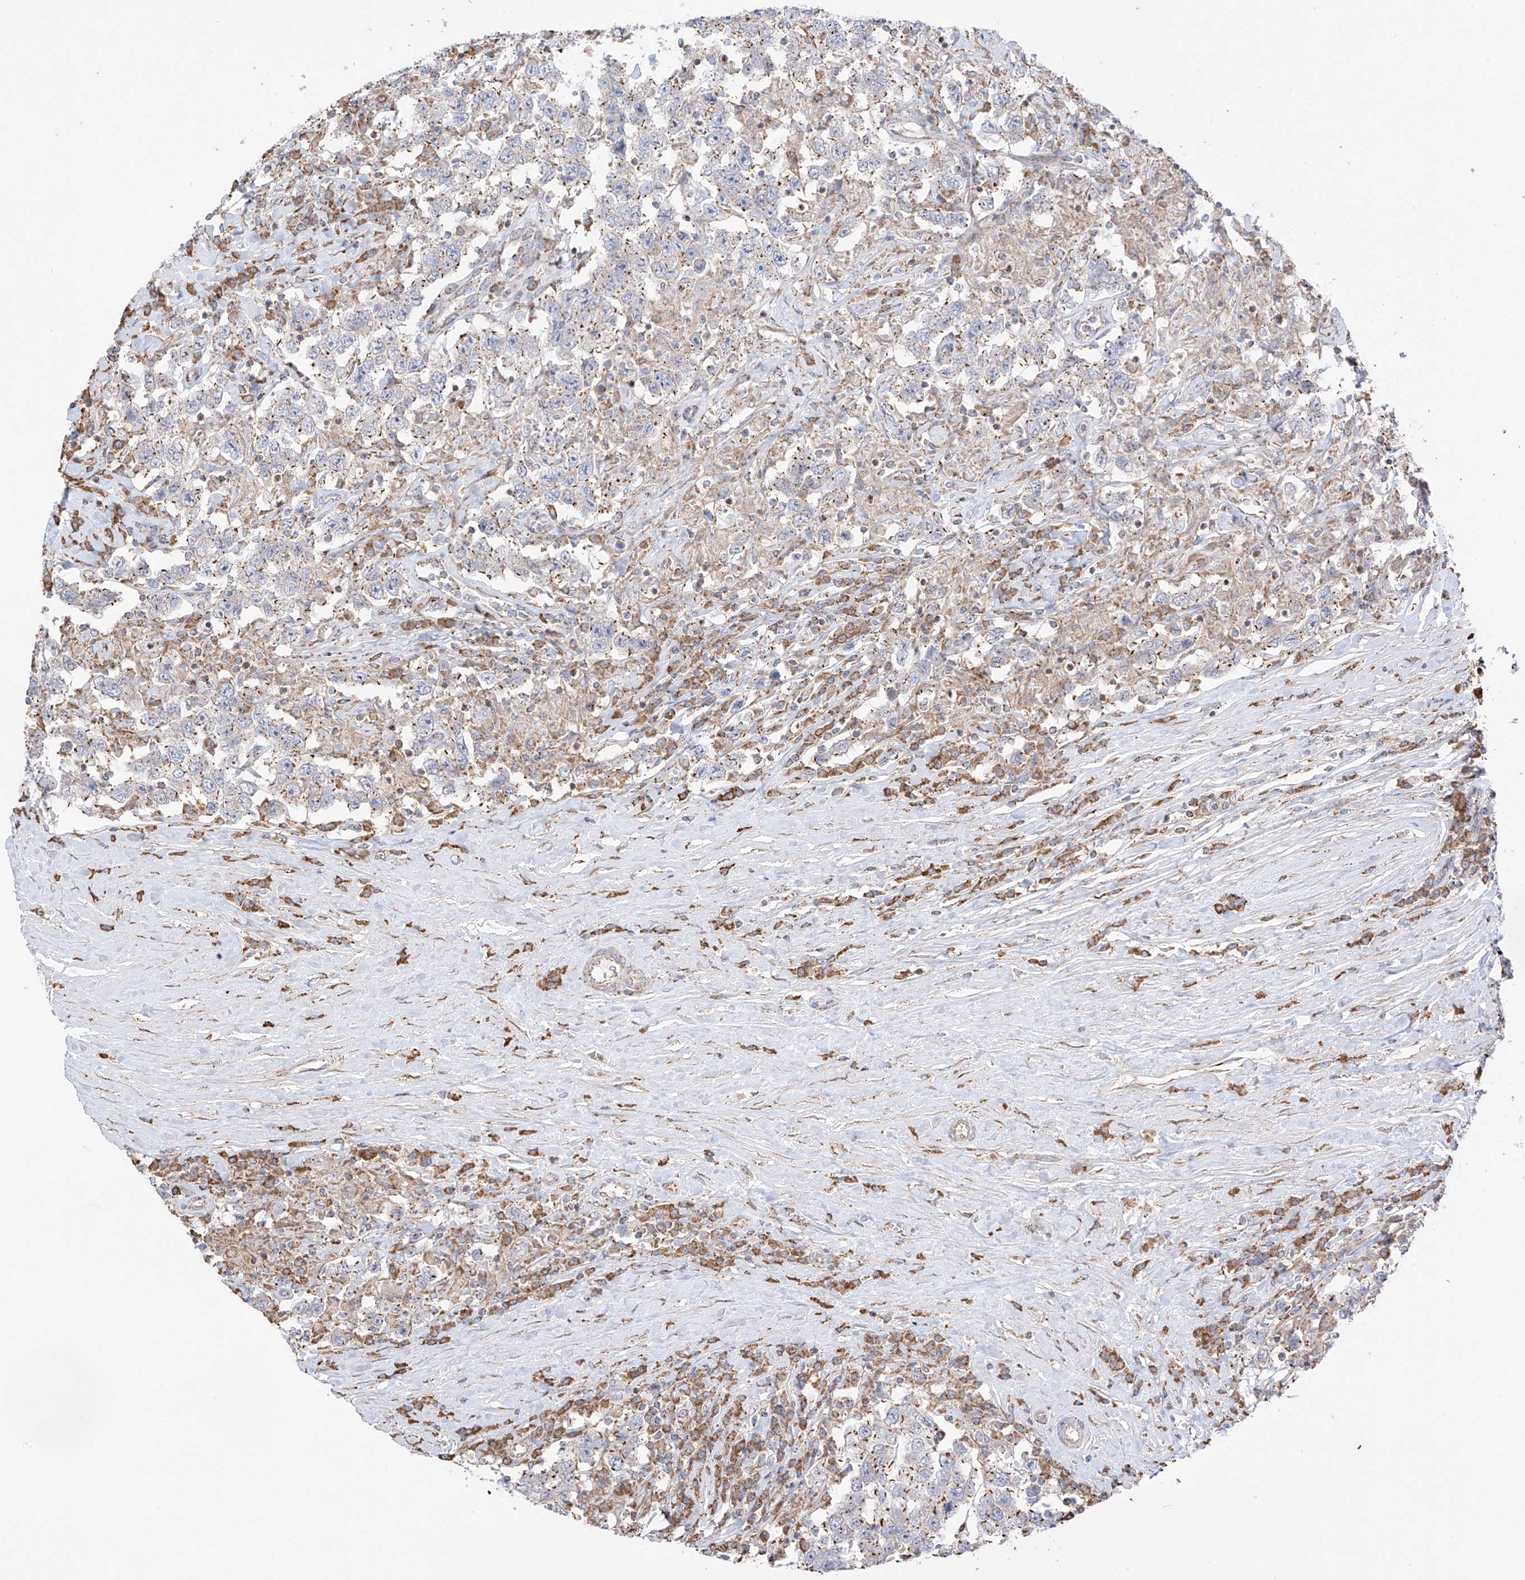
{"staining": {"intensity": "moderate", "quantity": ">75%", "location": "cytoplasmic/membranous"}, "tissue": "testis cancer", "cell_type": "Tumor cells", "image_type": "cancer", "snomed": [{"axis": "morphology", "description": "Seminoma, NOS"}, {"axis": "topography", "description": "Testis"}], "caption": "Immunohistochemistry (IHC) image of neoplastic tissue: human testis cancer (seminoma) stained using immunohistochemistry demonstrates medium levels of moderate protein expression localized specifically in the cytoplasmic/membranous of tumor cells, appearing as a cytoplasmic/membranous brown color.", "gene": "XKR3", "patient": {"sex": "male", "age": 41}}